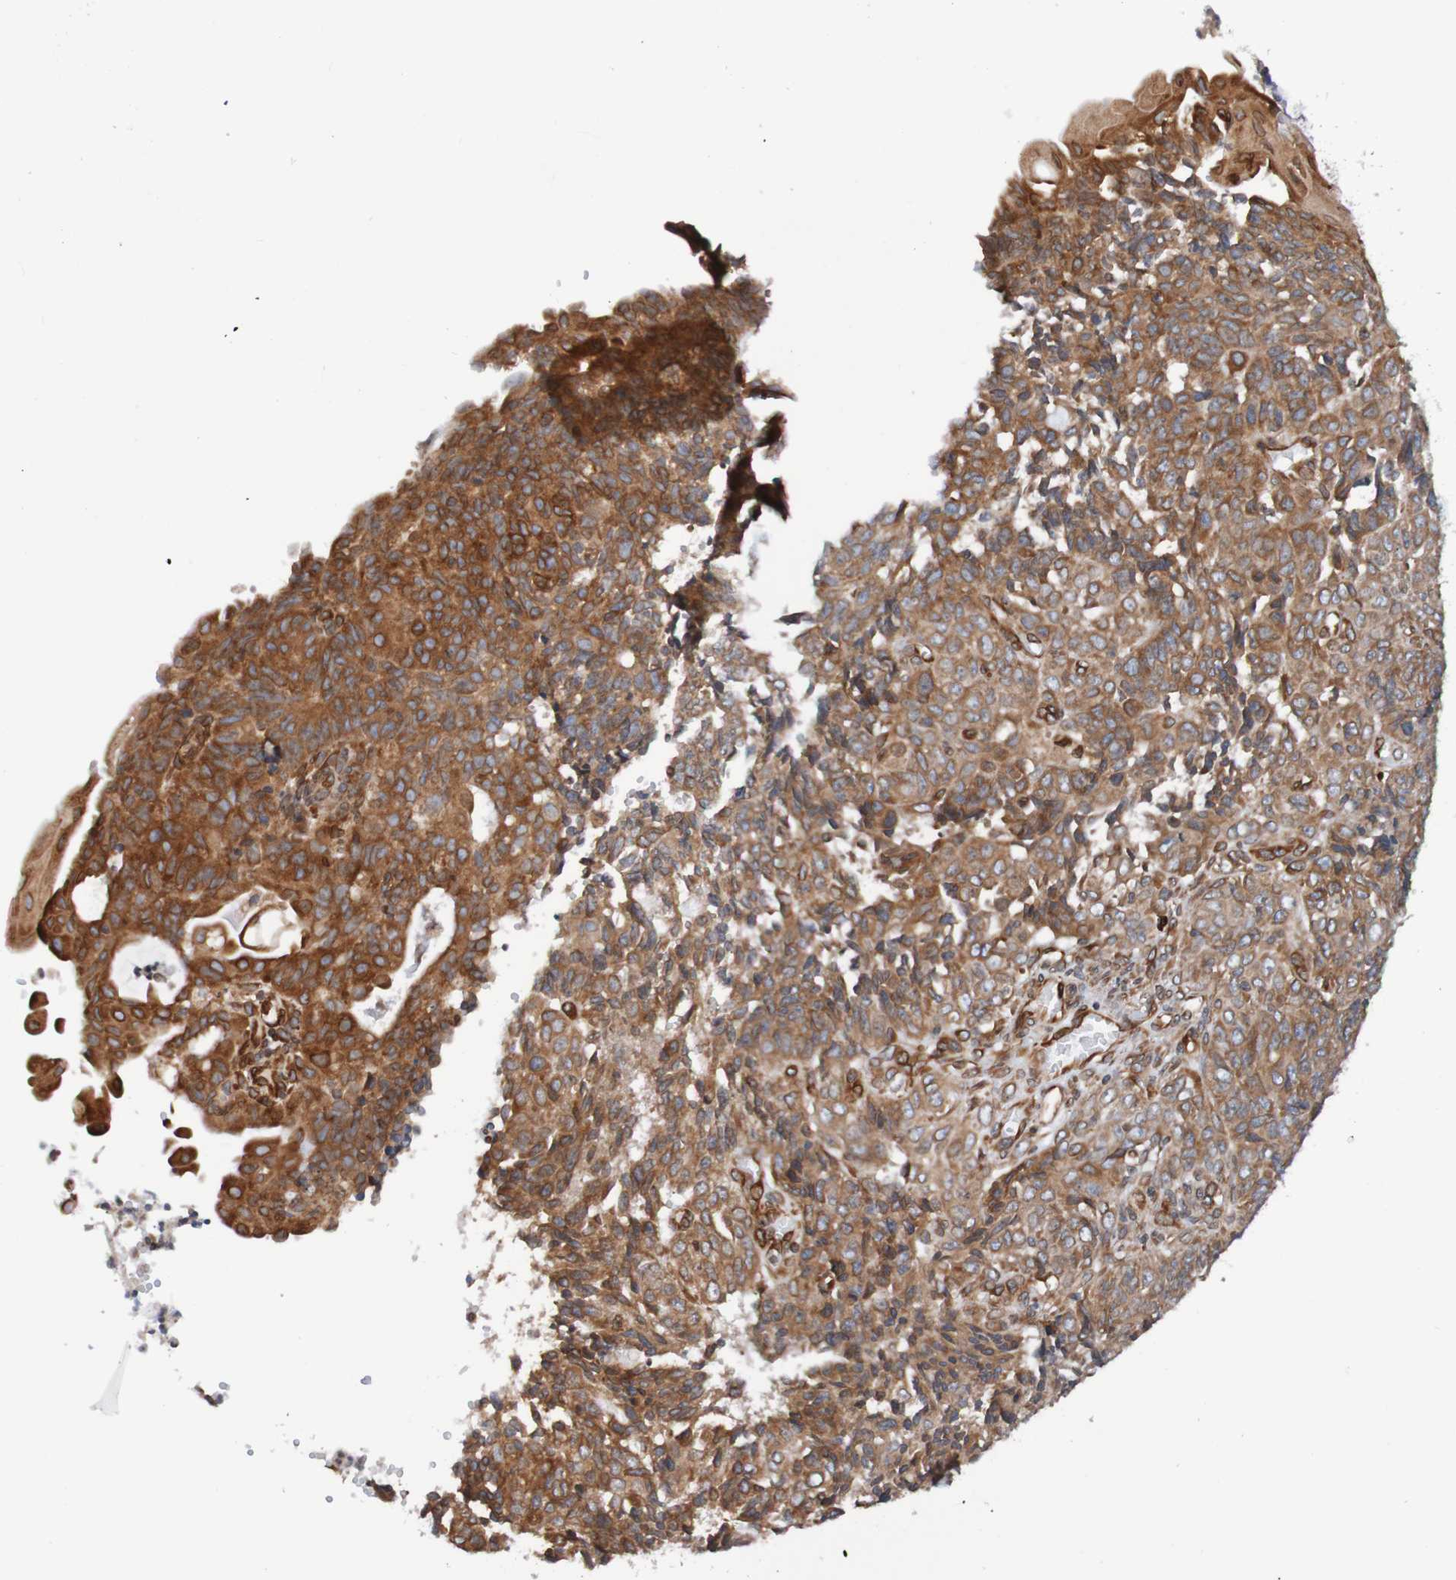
{"staining": {"intensity": "strong", "quantity": ">75%", "location": "cytoplasmic/membranous,nuclear"}, "tissue": "endometrial cancer", "cell_type": "Tumor cells", "image_type": "cancer", "snomed": [{"axis": "morphology", "description": "Adenocarcinoma, NOS"}, {"axis": "topography", "description": "Endometrium"}], "caption": "This micrograph reveals endometrial adenocarcinoma stained with immunohistochemistry (IHC) to label a protein in brown. The cytoplasmic/membranous and nuclear of tumor cells show strong positivity for the protein. Nuclei are counter-stained blue.", "gene": "TMEM109", "patient": {"sex": "female", "age": 32}}